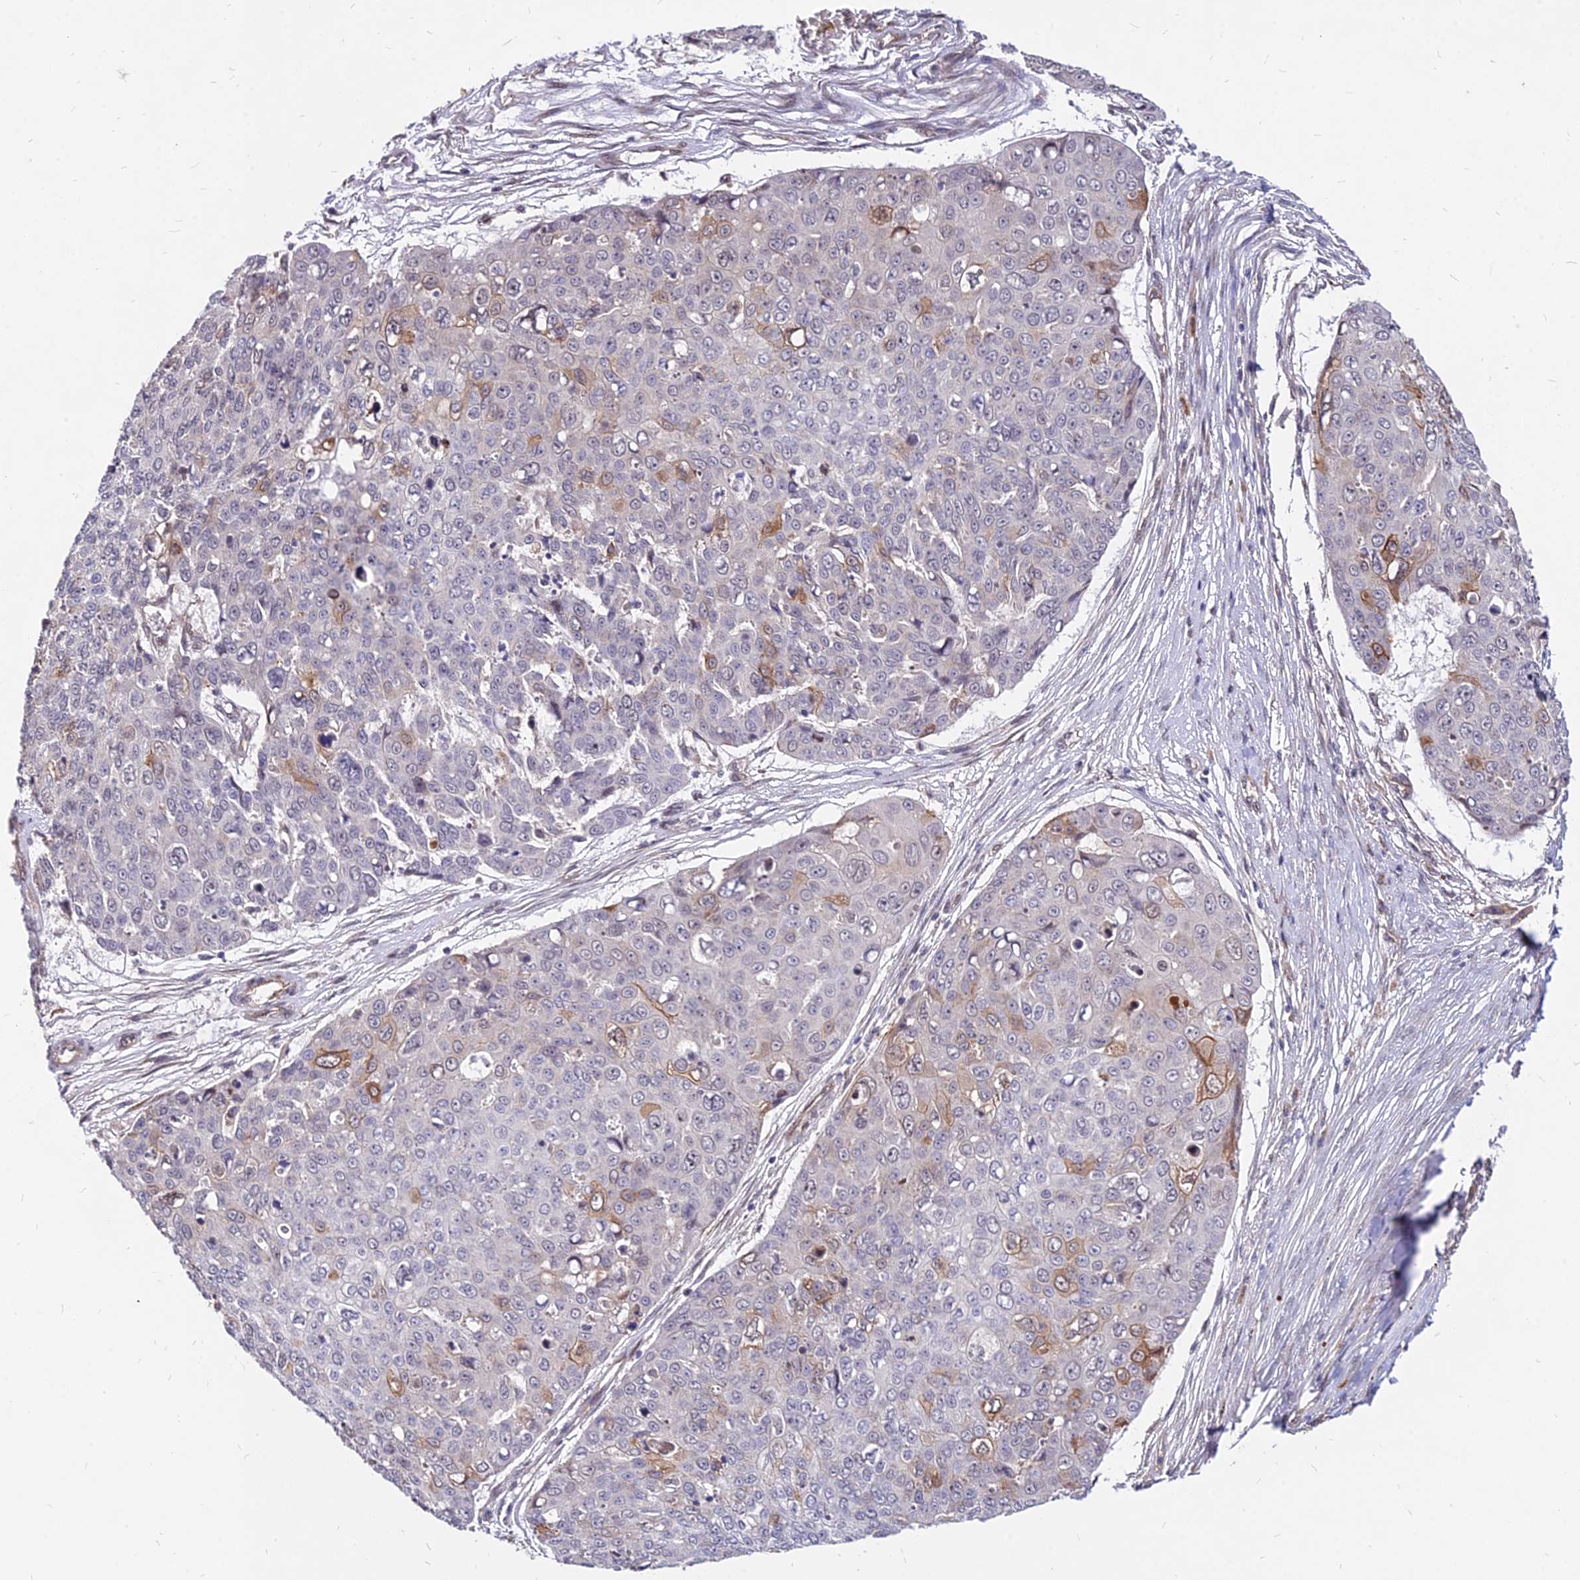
{"staining": {"intensity": "moderate", "quantity": "<25%", "location": "cytoplasmic/membranous"}, "tissue": "skin cancer", "cell_type": "Tumor cells", "image_type": "cancer", "snomed": [{"axis": "morphology", "description": "Squamous cell carcinoma, NOS"}, {"axis": "topography", "description": "Skin"}], "caption": "Squamous cell carcinoma (skin) tissue shows moderate cytoplasmic/membranous expression in about <25% of tumor cells, visualized by immunohistochemistry.", "gene": "C11orf68", "patient": {"sex": "male", "age": 71}}